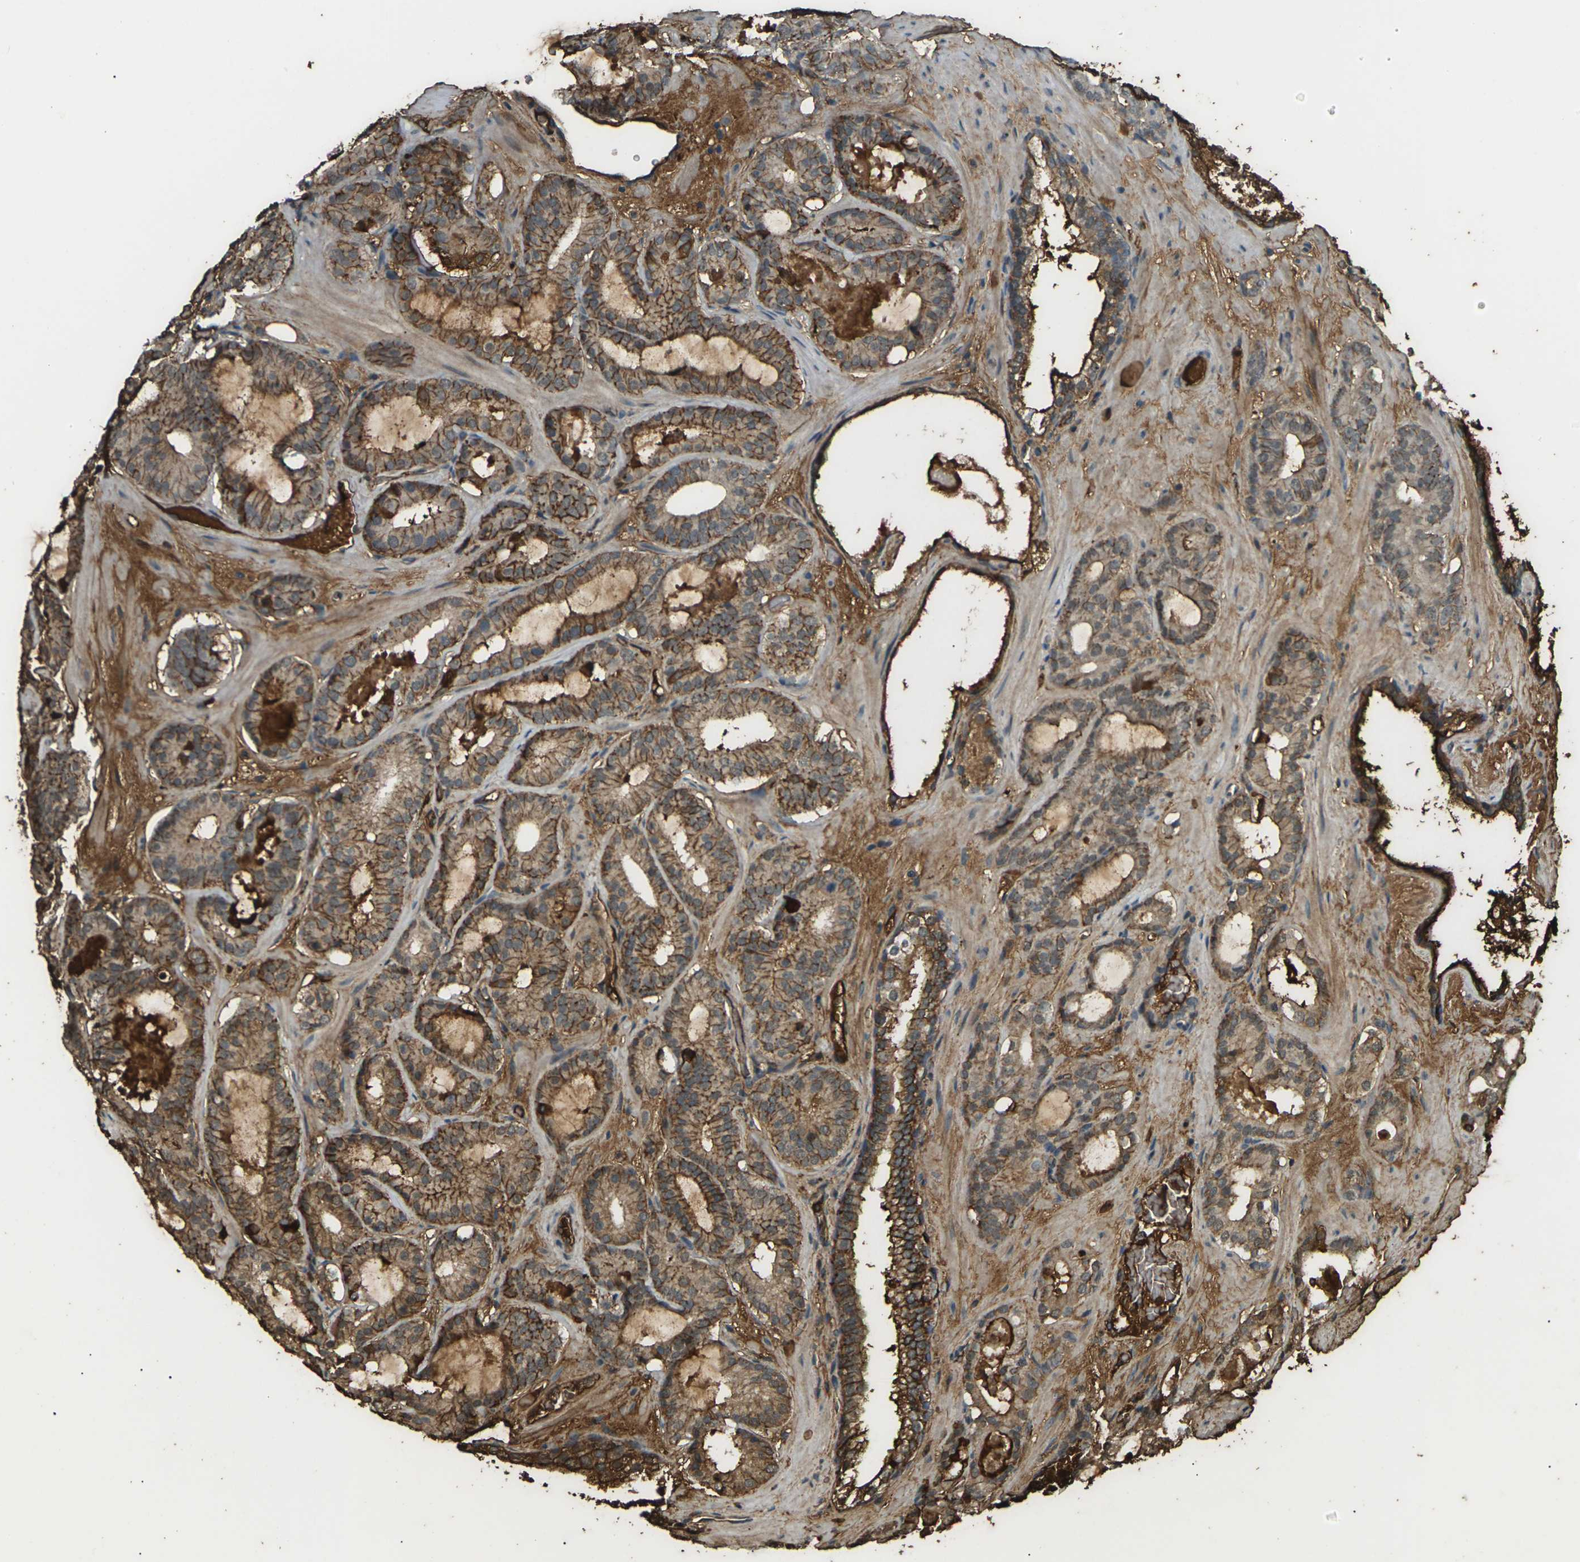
{"staining": {"intensity": "moderate", "quantity": ">75%", "location": "cytoplasmic/membranous"}, "tissue": "prostate cancer", "cell_type": "Tumor cells", "image_type": "cancer", "snomed": [{"axis": "morphology", "description": "Adenocarcinoma, High grade"}, {"axis": "topography", "description": "Prostate"}], "caption": "Prostate cancer (high-grade adenocarcinoma) stained for a protein displays moderate cytoplasmic/membranous positivity in tumor cells. Nuclei are stained in blue.", "gene": "CYP1B1", "patient": {"sex": "male", "age": 60}}